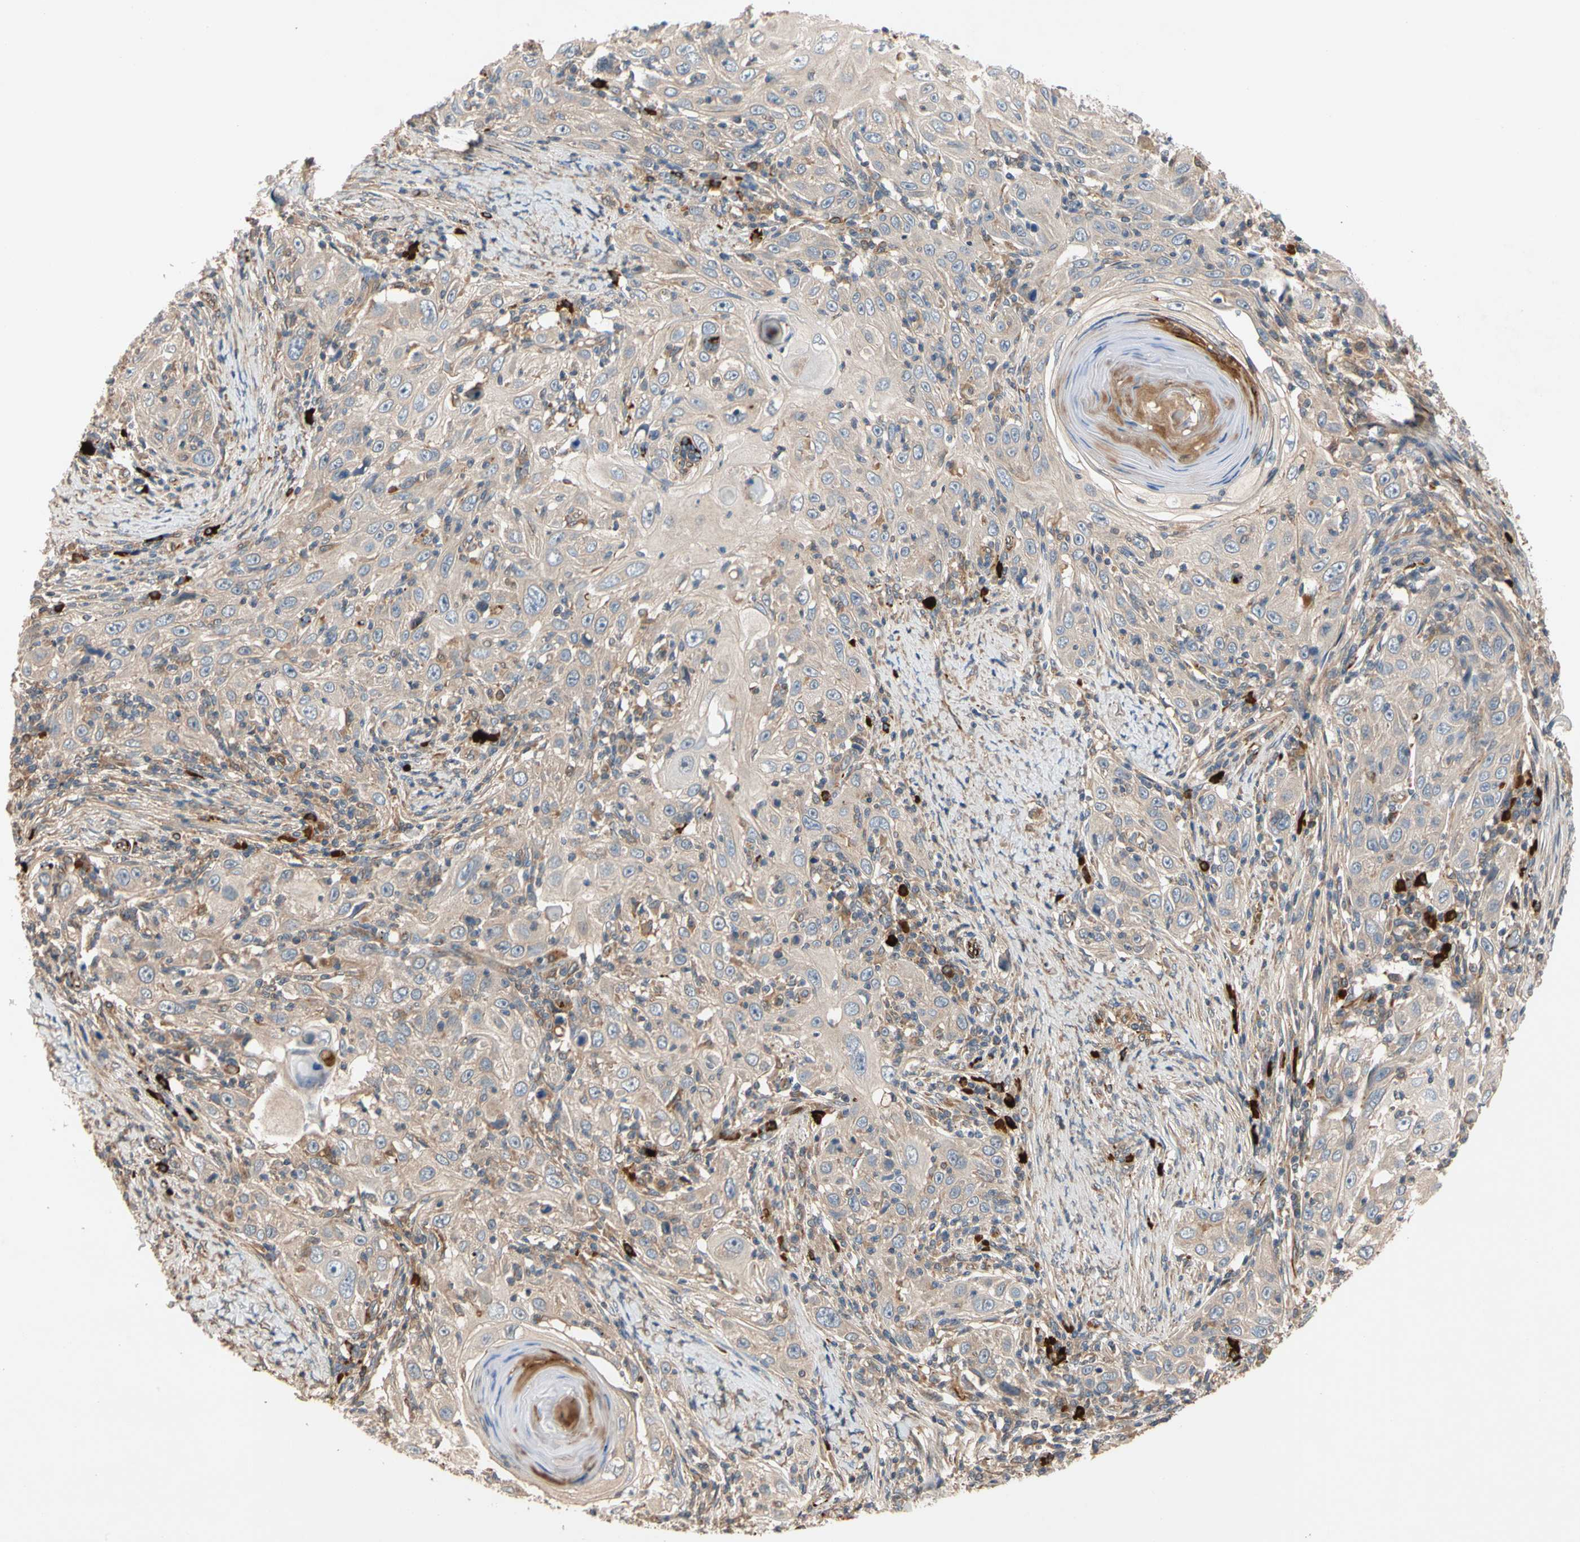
{"staining": {"intensity": "weak", "quantity": ">75%", "location": "cytoplasmic/membranous"}, "tissue": "skin cancer", "cell_type": "Tumor cells", "image_type": "cancer", "snomed": [{"axis": "morphology", "description": "Squamous cell carcinoma, NOS"}, {"axis": "topography", "description": "Skin"}], "caption": "Weak cytoplasmic/membranous staining for a protein is present in approximately >75% of tumor cells of skin cancer using immunohistochemistry.", "gene": "FGD6", "patient": {"sex": "female", "age": 88}}